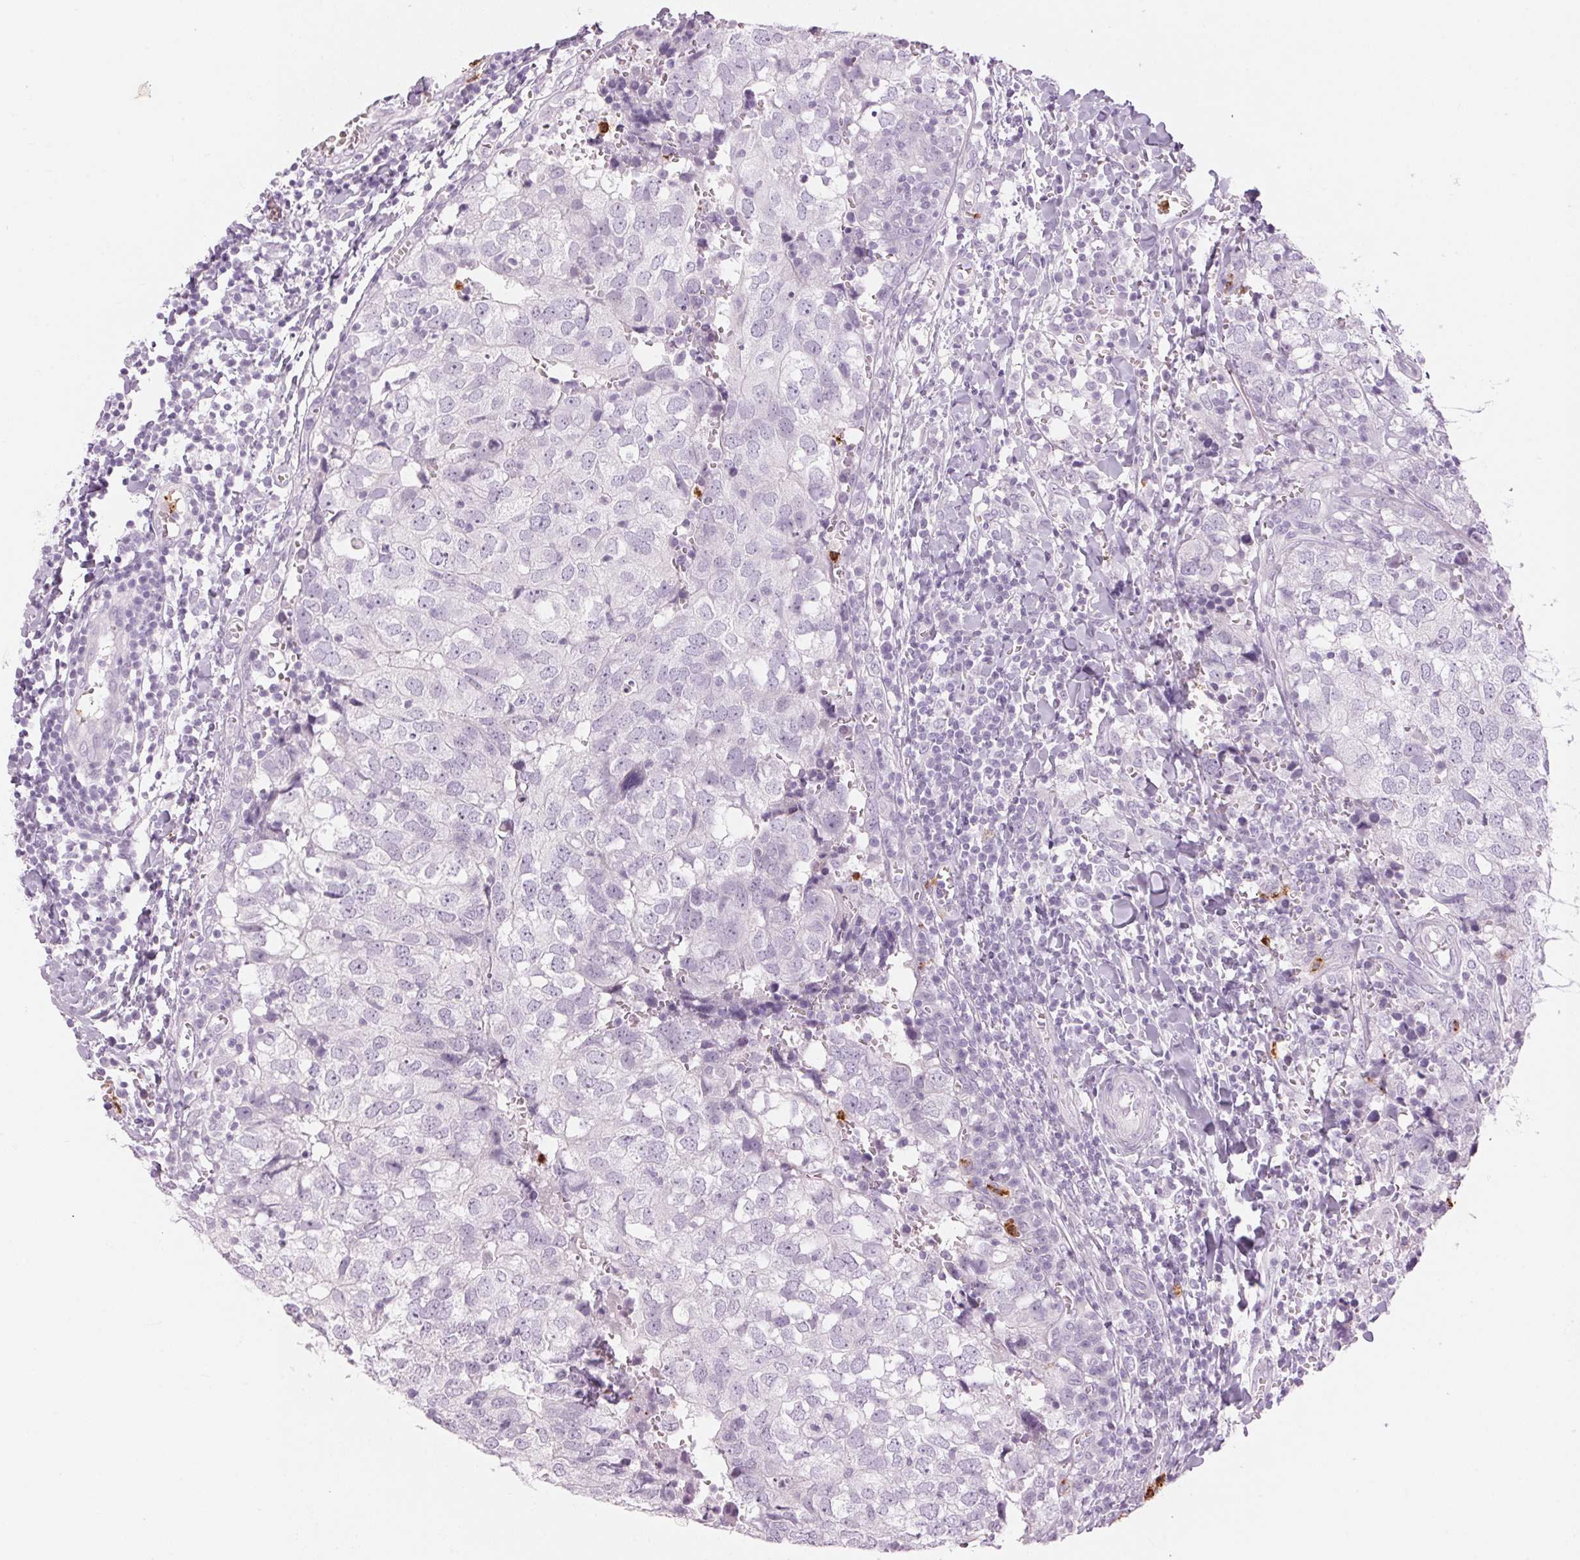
{"staining": {"intensity": "negative", "quantity": "none", "location": "none"}, "tissue": "breast cancer", "cell_type": "Tumor cells", "image_type": "cancer", "snomed": [{"axis": "morphology", "description": "Duct carcinoma"}, {"axis": "topography", "description": "Breast"}], "caption": "High power microscopy histopathology image of an IHC photomicrograph of intraductal carcinoma (breast), revealing no significant staining in tumor cells. Brightfield microscopy of immunohistochemistry stained with DAB (brown) and hematoxylin (blue), captured at high magnification.", "gene": "KLK7", "patient": {"sex": "female", "age": 30}}